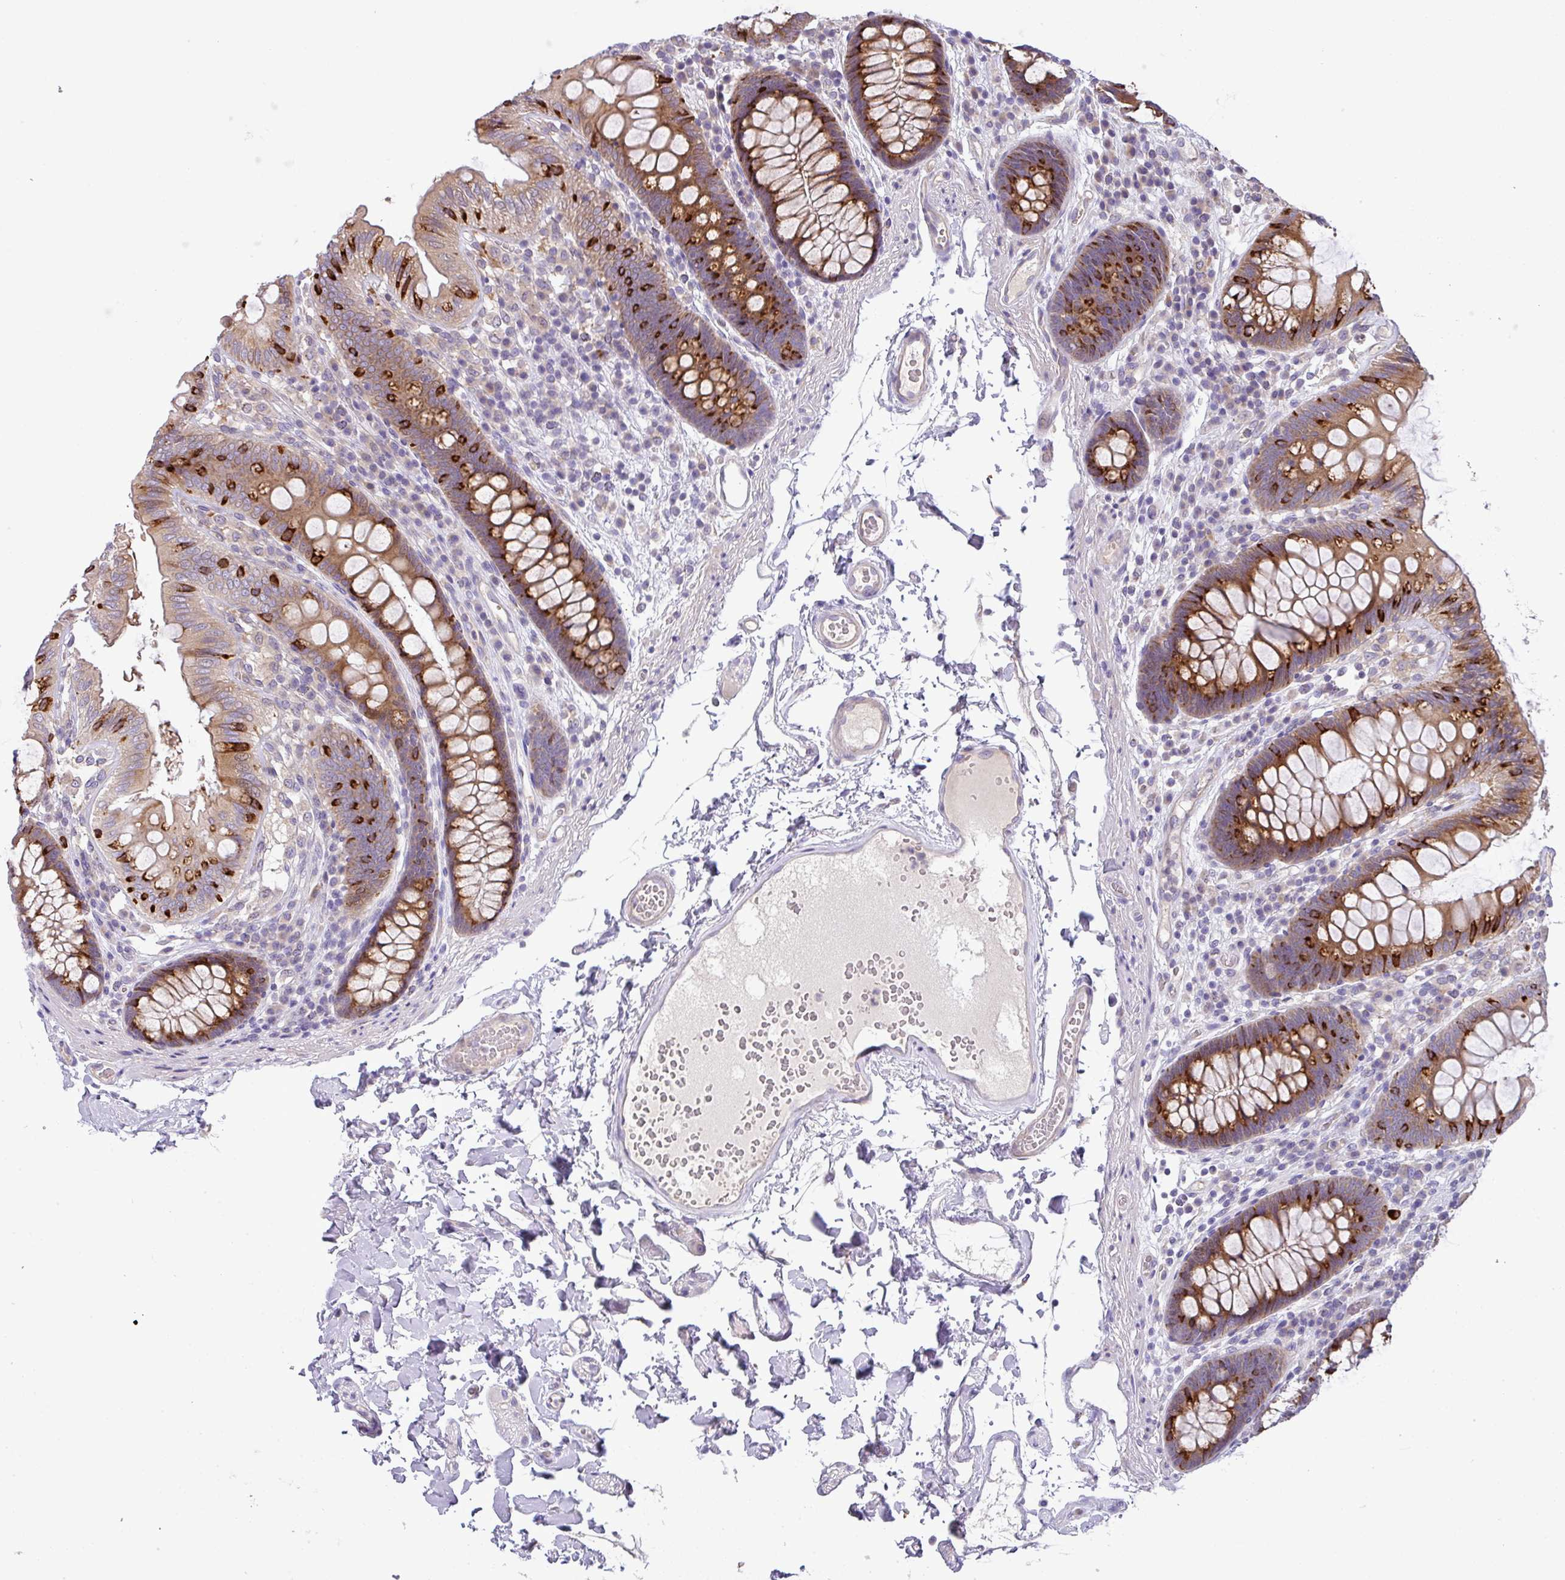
{"staining": {"intensity": "negative", "quantity": "none", "location": "none"}, "tissue": "colon", "cell_type": "Endothelial cells", "image_type": "normal", "snomed": [{"axis": "morphology", "description": "Normal tissue, NOS"}, {"axis": "topography", "description": "Colon"}], "caption": "Endothelial cells are negative for brown protein staining in benign colon. Brightfield microscopy of IHC stained with DAB (3,3'-diaminobenzidine) (brown) and hematoxylin (blue), captured at high magnification.", "gene": "PIK3R5", "patient": {"sex": "male", "age": 84}}